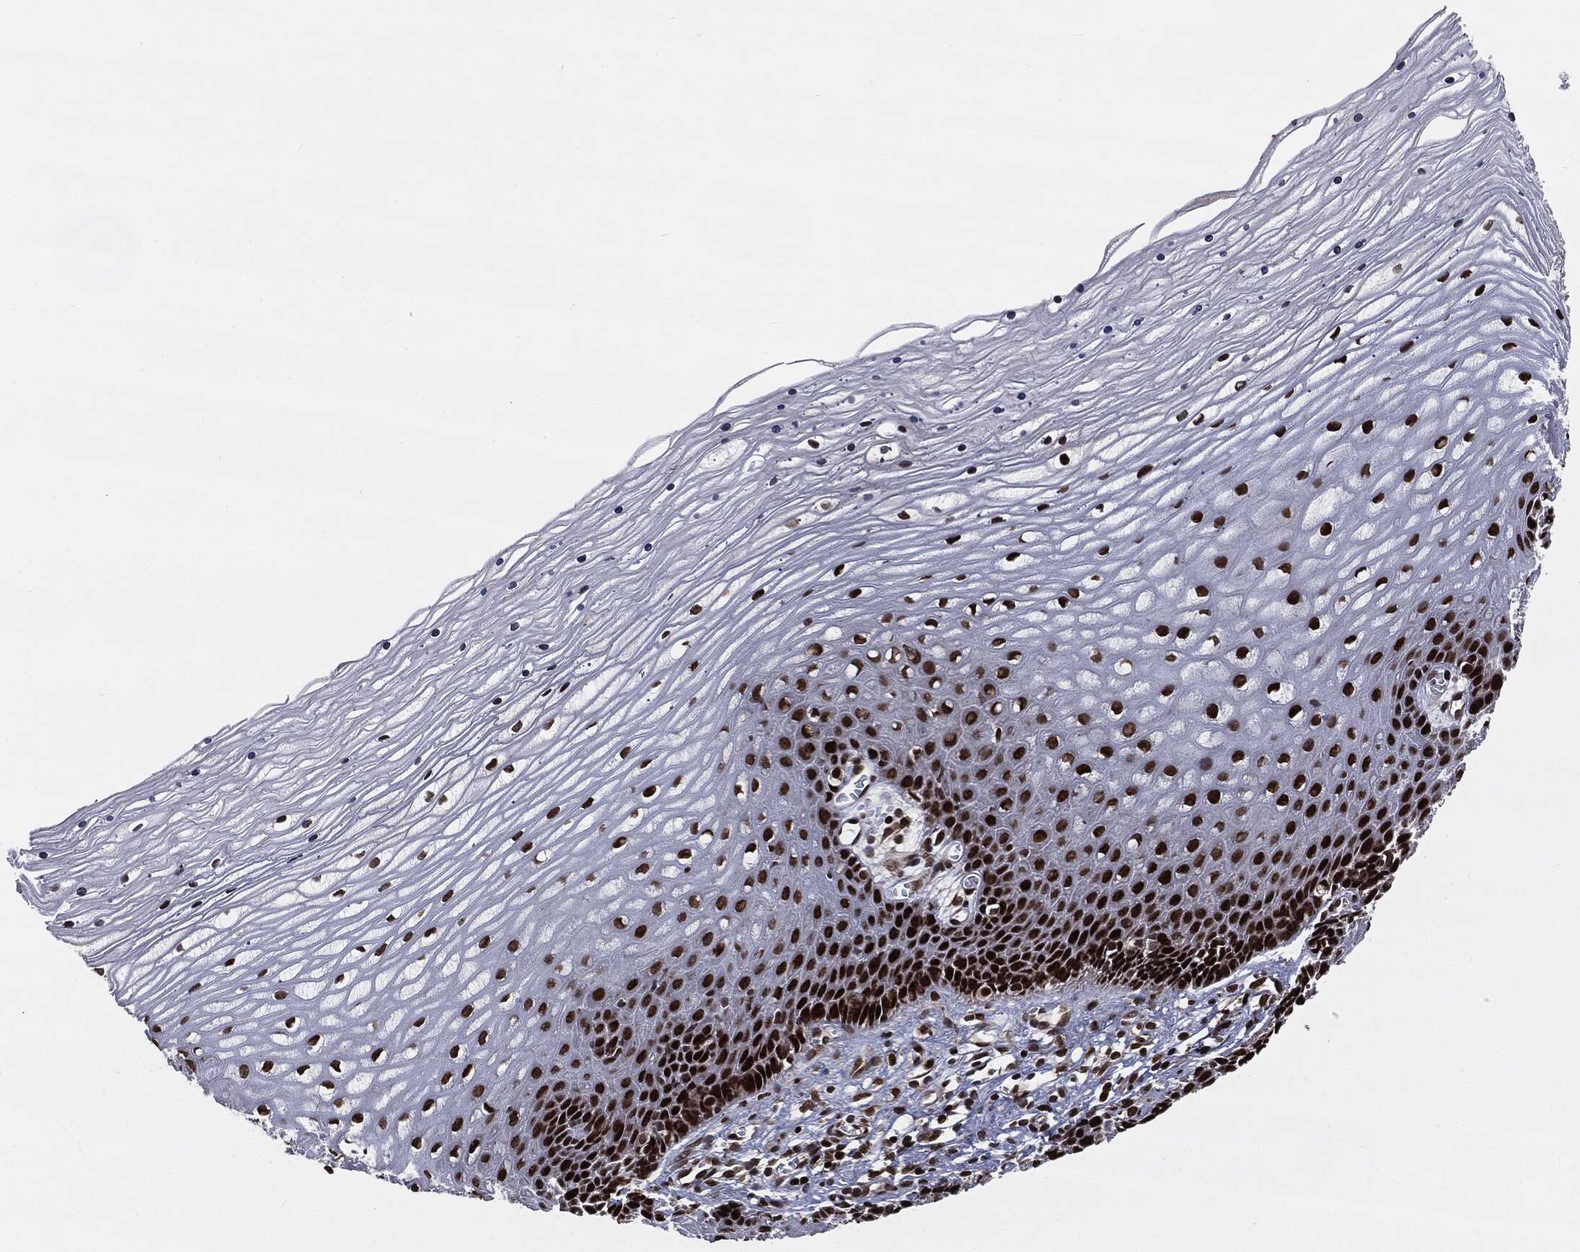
{"staining": {"intensity": "strong", "quantity": ">75%", "location": "nuclear"}, "tissue": "cervix", "cell_type": "Glandular cells", "image_type": "normal", "snomed": [{"axis": "morphology", "description": "Normal tissue, NOS"}, {"axis": "topography", "description": "Cervix"}], "caption": "DAB (3,3'-diaminobenzidine) immunohistochemical staining of unremarkable human cervix exhibits strong nuclear protein staining in approximately >75% of glandular cells. (DAB = brown stain, brightfield microscopy at high magnification).", "gene": "DVL2", "patient": {"sex": "female", "age": 35}}